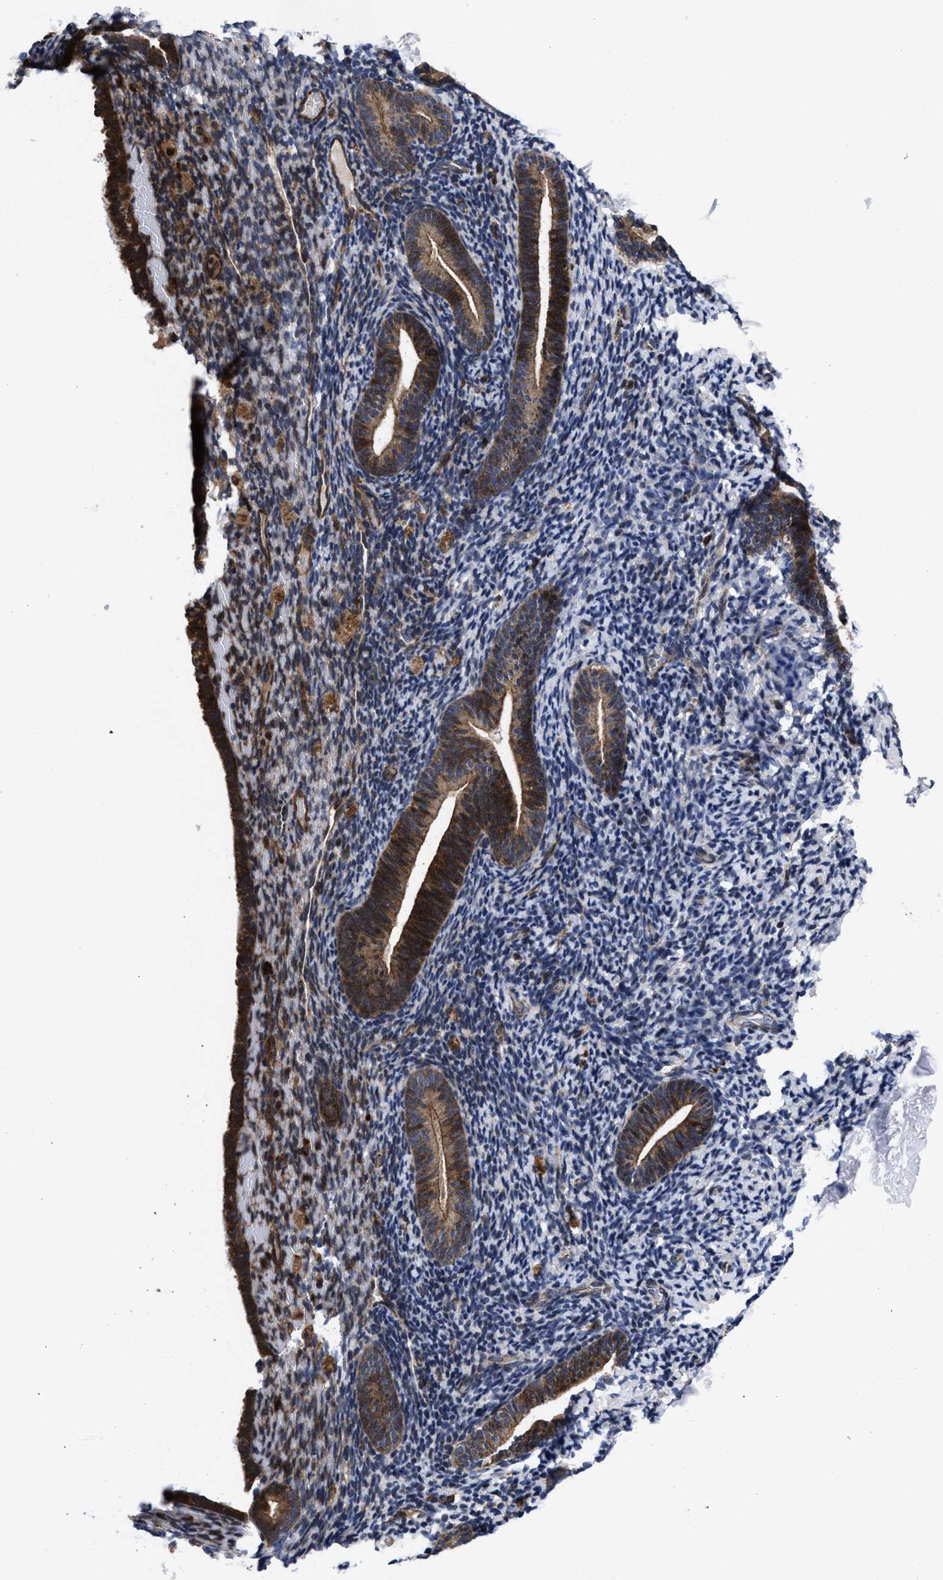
{"staining": {"intensity": "moderate", "quantity": "<25%", "location": "cytoplasmic/membranous"}, "tissue": "endometrium", "cell_type": "Cells in endometrial stroma", "image_type": "normal", "snomed": [{"axis": "morphology", "description": "Normal tissue, NOS"}, {"axis": "topography", "description": "Endometrium"}], "caption": "Endometrium stained with immunohistochemistry exhibits moderate cytoplasmic/membranous staining in approximately <25% of cells in endometrial stroma. (Brightfield microscopy of DAB IHC at high magnification).", "gene": "MRPL50", "patient": {"sex": "female", "age": 51}}